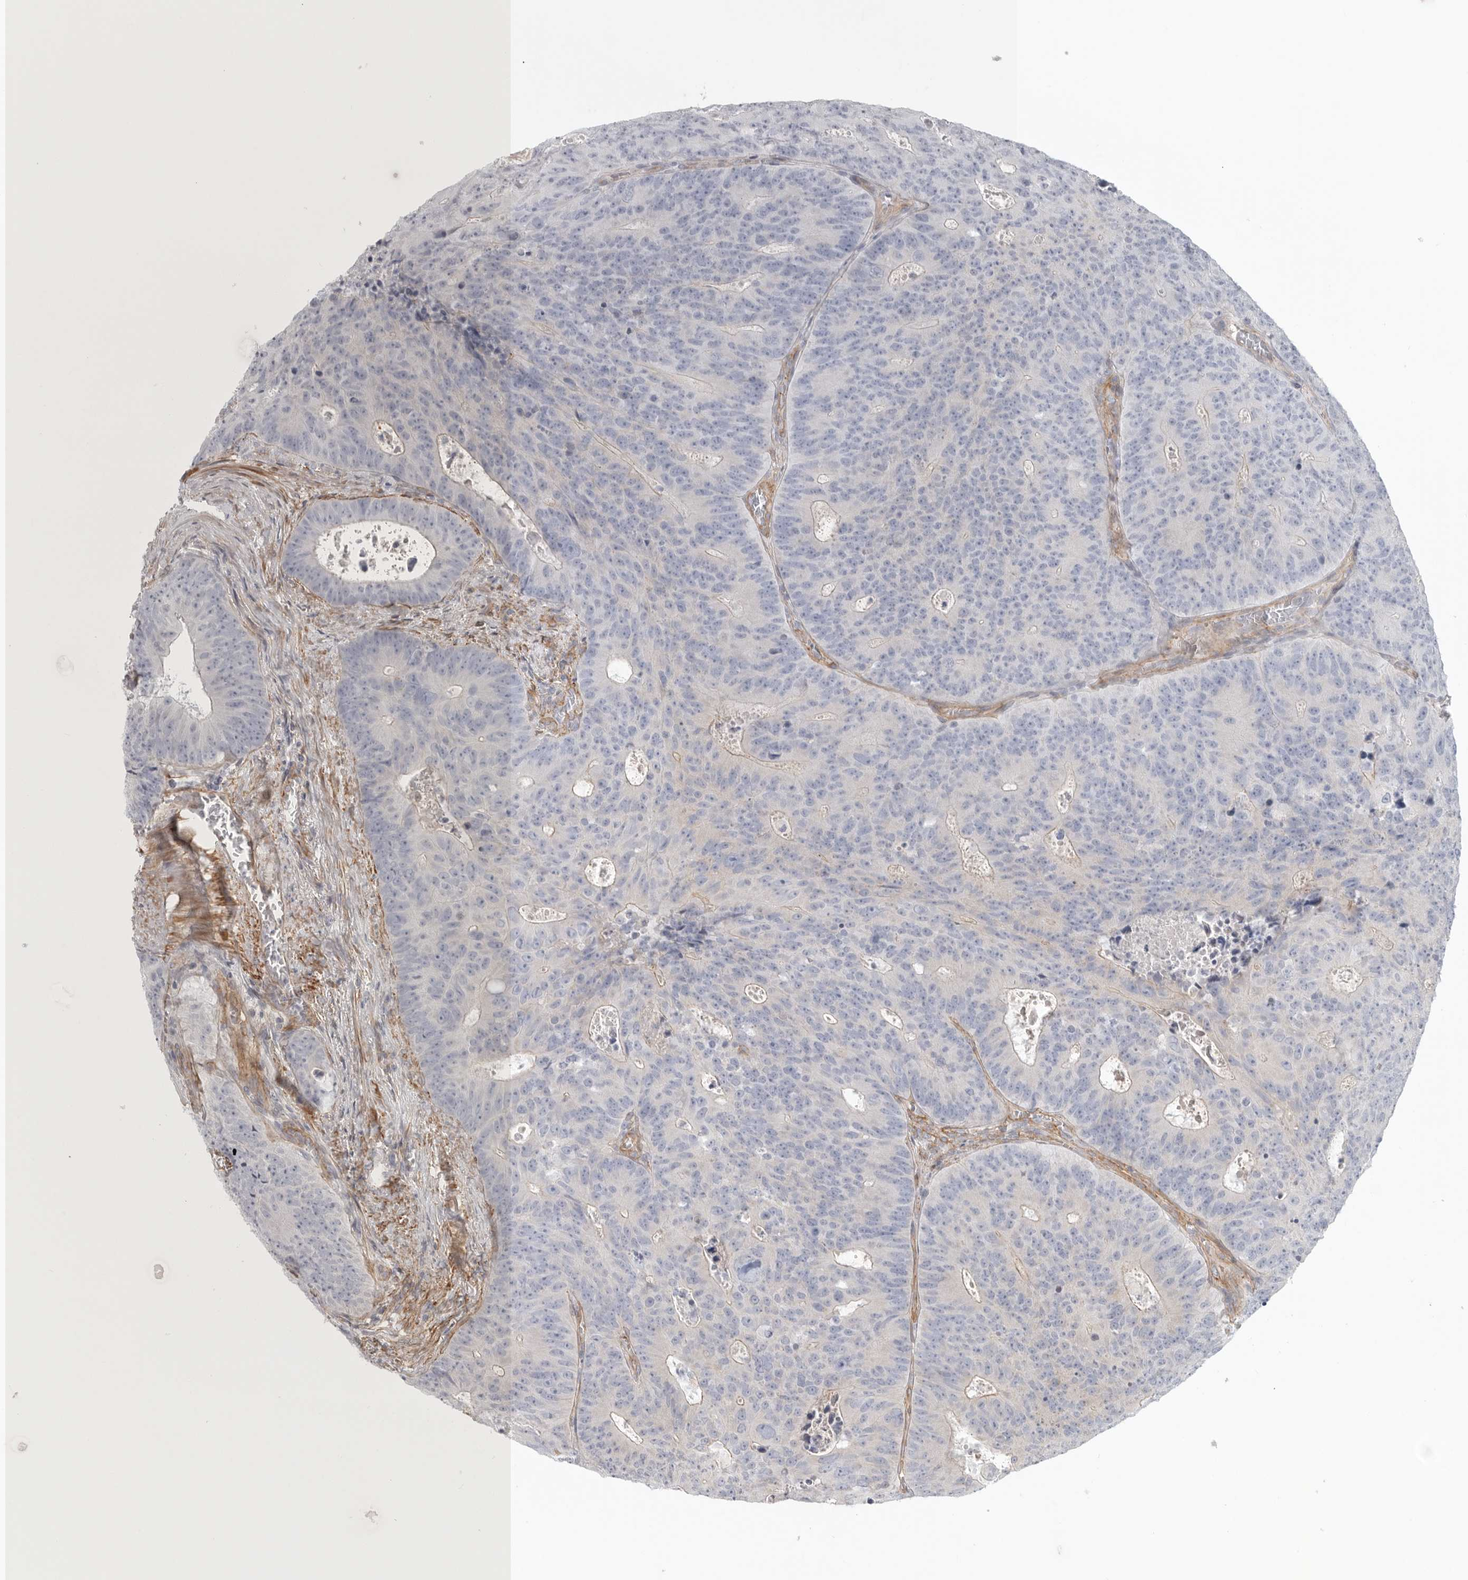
{"staining": {"intensity": "negative", "quantity": "none", "location": "none"}, "tissue": "colorectal cancer", "cell_type": "Tumor cells", "image_type": "cancer", "snomed": [{"axis": "morphology", "description": "Adenocarcinoma, NOS"}, {"axis": "topography", "description": "Colon"}], "caption": "Protein analysis of colorectal adenocarcinoma demonstrates no significant expression in tumor cells. (DAB (3,3'-diaminobenzidine) immunohistochemistry (IHC) with hematoxylin counter stain).", "gene": "LONRF1", "patient": {"sex": "male", "age": 87}}